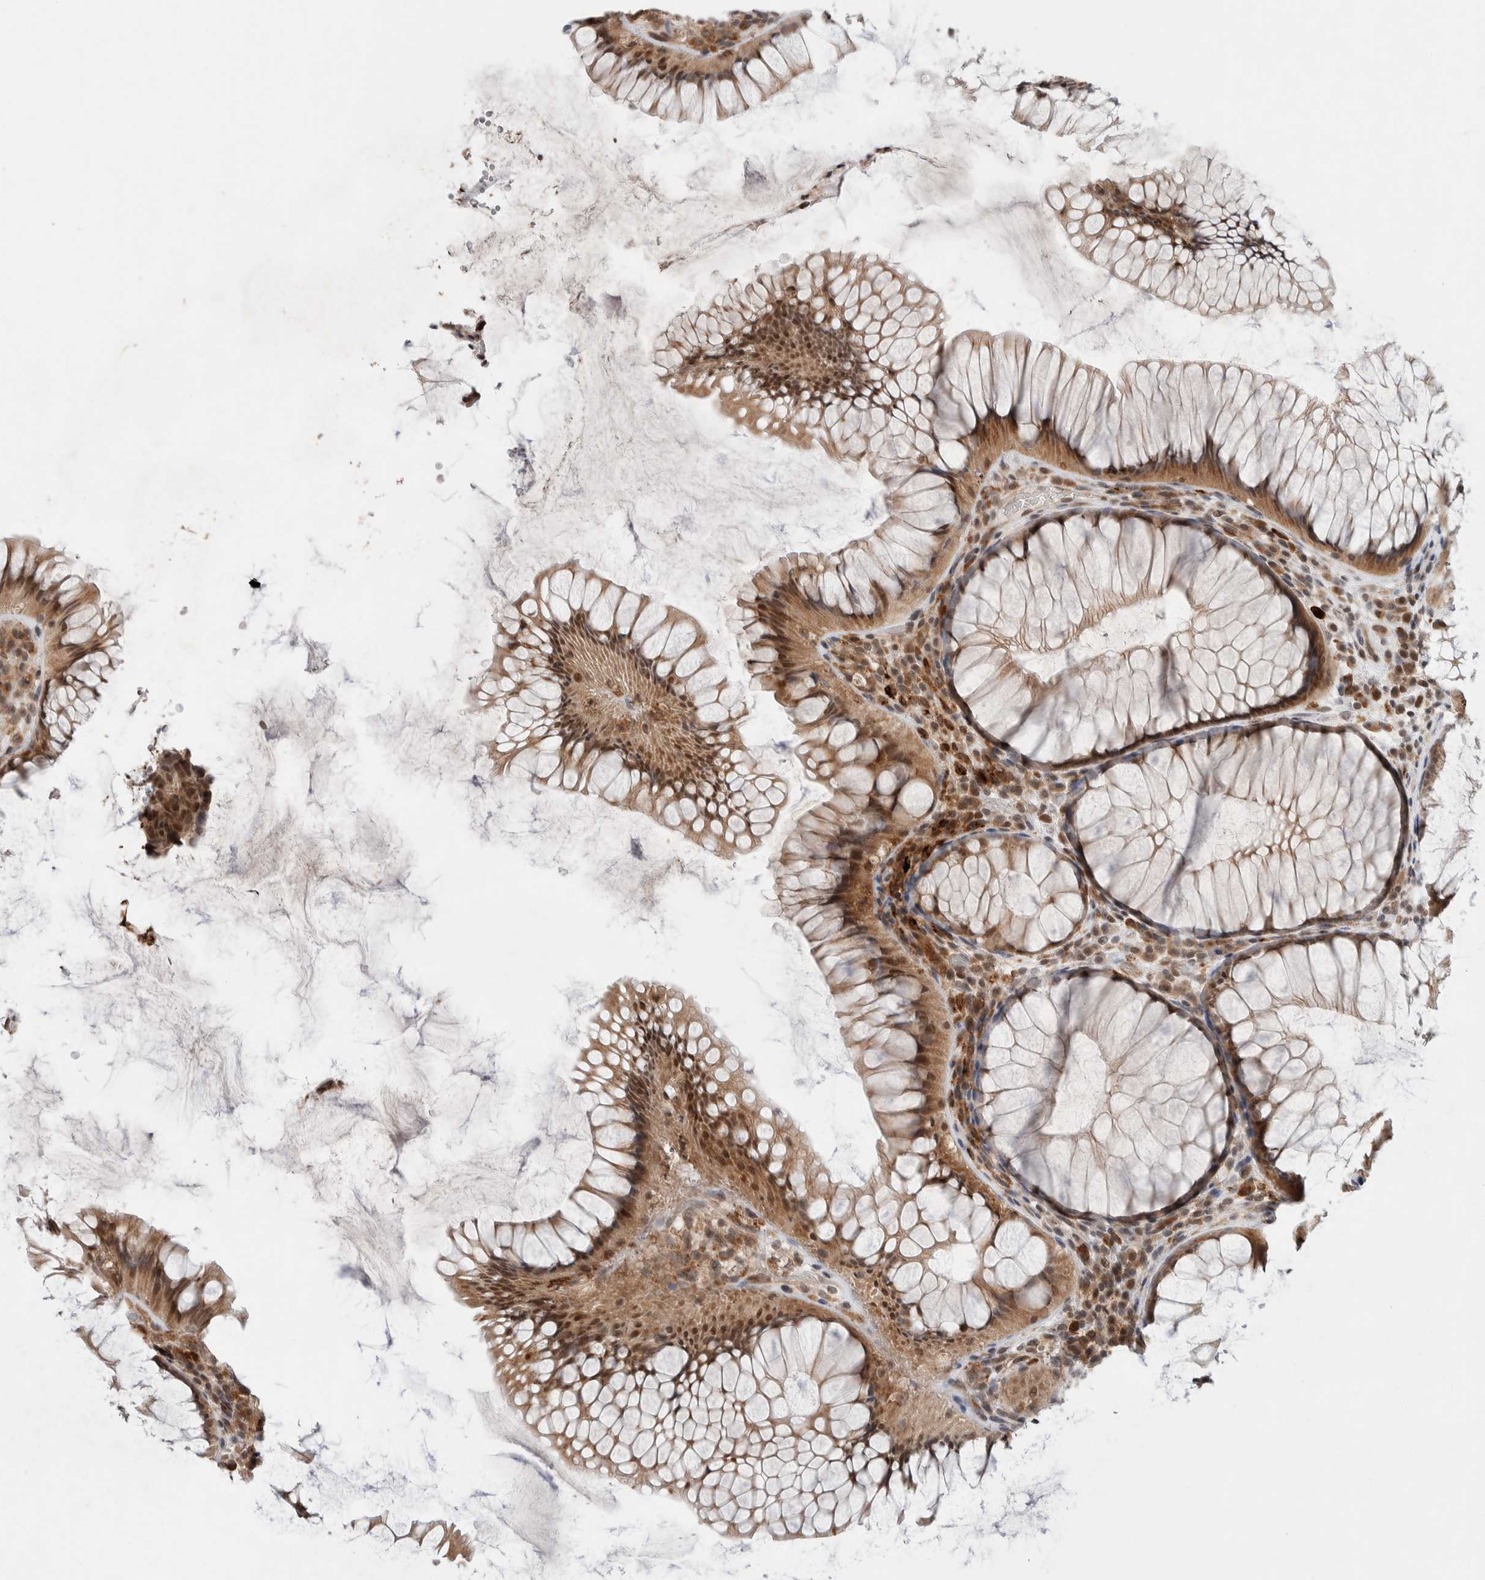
{"staining": {"intensity": "moderate", "quantity": ">75%", "location": "cytoplasmic/membranous,nuclear"}, "tissue": "rectum", "cell_type": "Glandular cells", "image_type": "normal", "snomed": [{"axis": "morphology", "description": "Normal tissue, NOS"}, {"axis": "topography", "description": "Rectum"}], "caption": "IHC (DAB (3,3'-diaminobenzidine)) staining of benign rectum exhibits moderate cytoplasmic/membranous,nuclear protein expression in approximately >75% of glandular cells.", "gene": "KCNK1", "patient": {"sex": "male", "age": 51}}